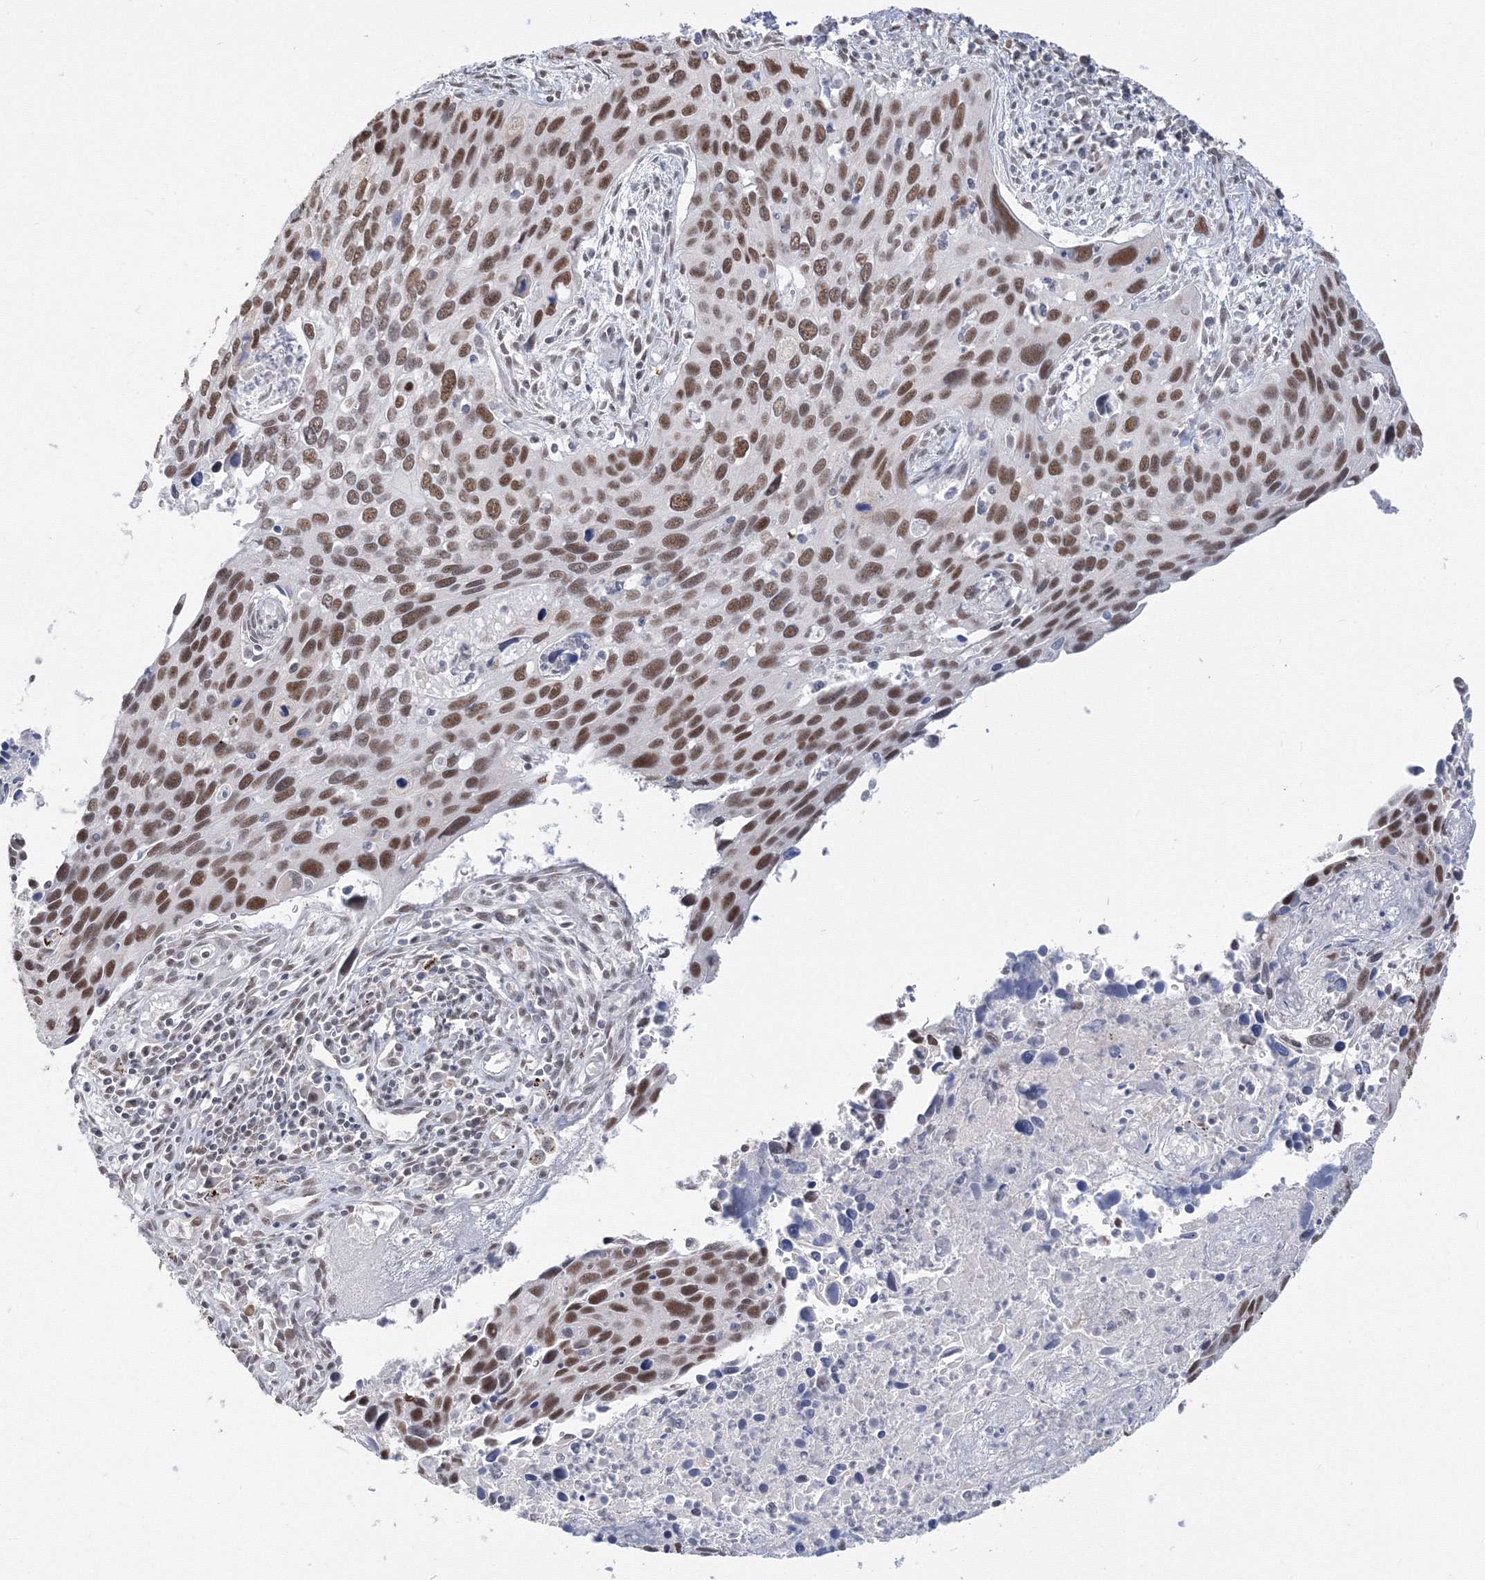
{"staining": {"intensity": "moderate", "quantity": ">75%", "location": "nuclear"}, "tissue": "cervical cancer", "cell_type": "Tumor cells", "image_type": "cancer", "snomed": [{"axis": "morphology", "description": "Squamous cell carcinoma, NOS"}, {"axis": "topography", "description": "Cervix"}], "caption": "Cervical squamous cell carcinoma was stained to show a protein in brown. There is medium levels of moderate nuclear staining in approximately >75% of tumor cells. Using DAB (brown) and hematoxylin (blue) stains, captured at high magnification using brightfield microscopy.", "gene": "PPP4R2", "patient": {"sex": "female", "age": 55}}